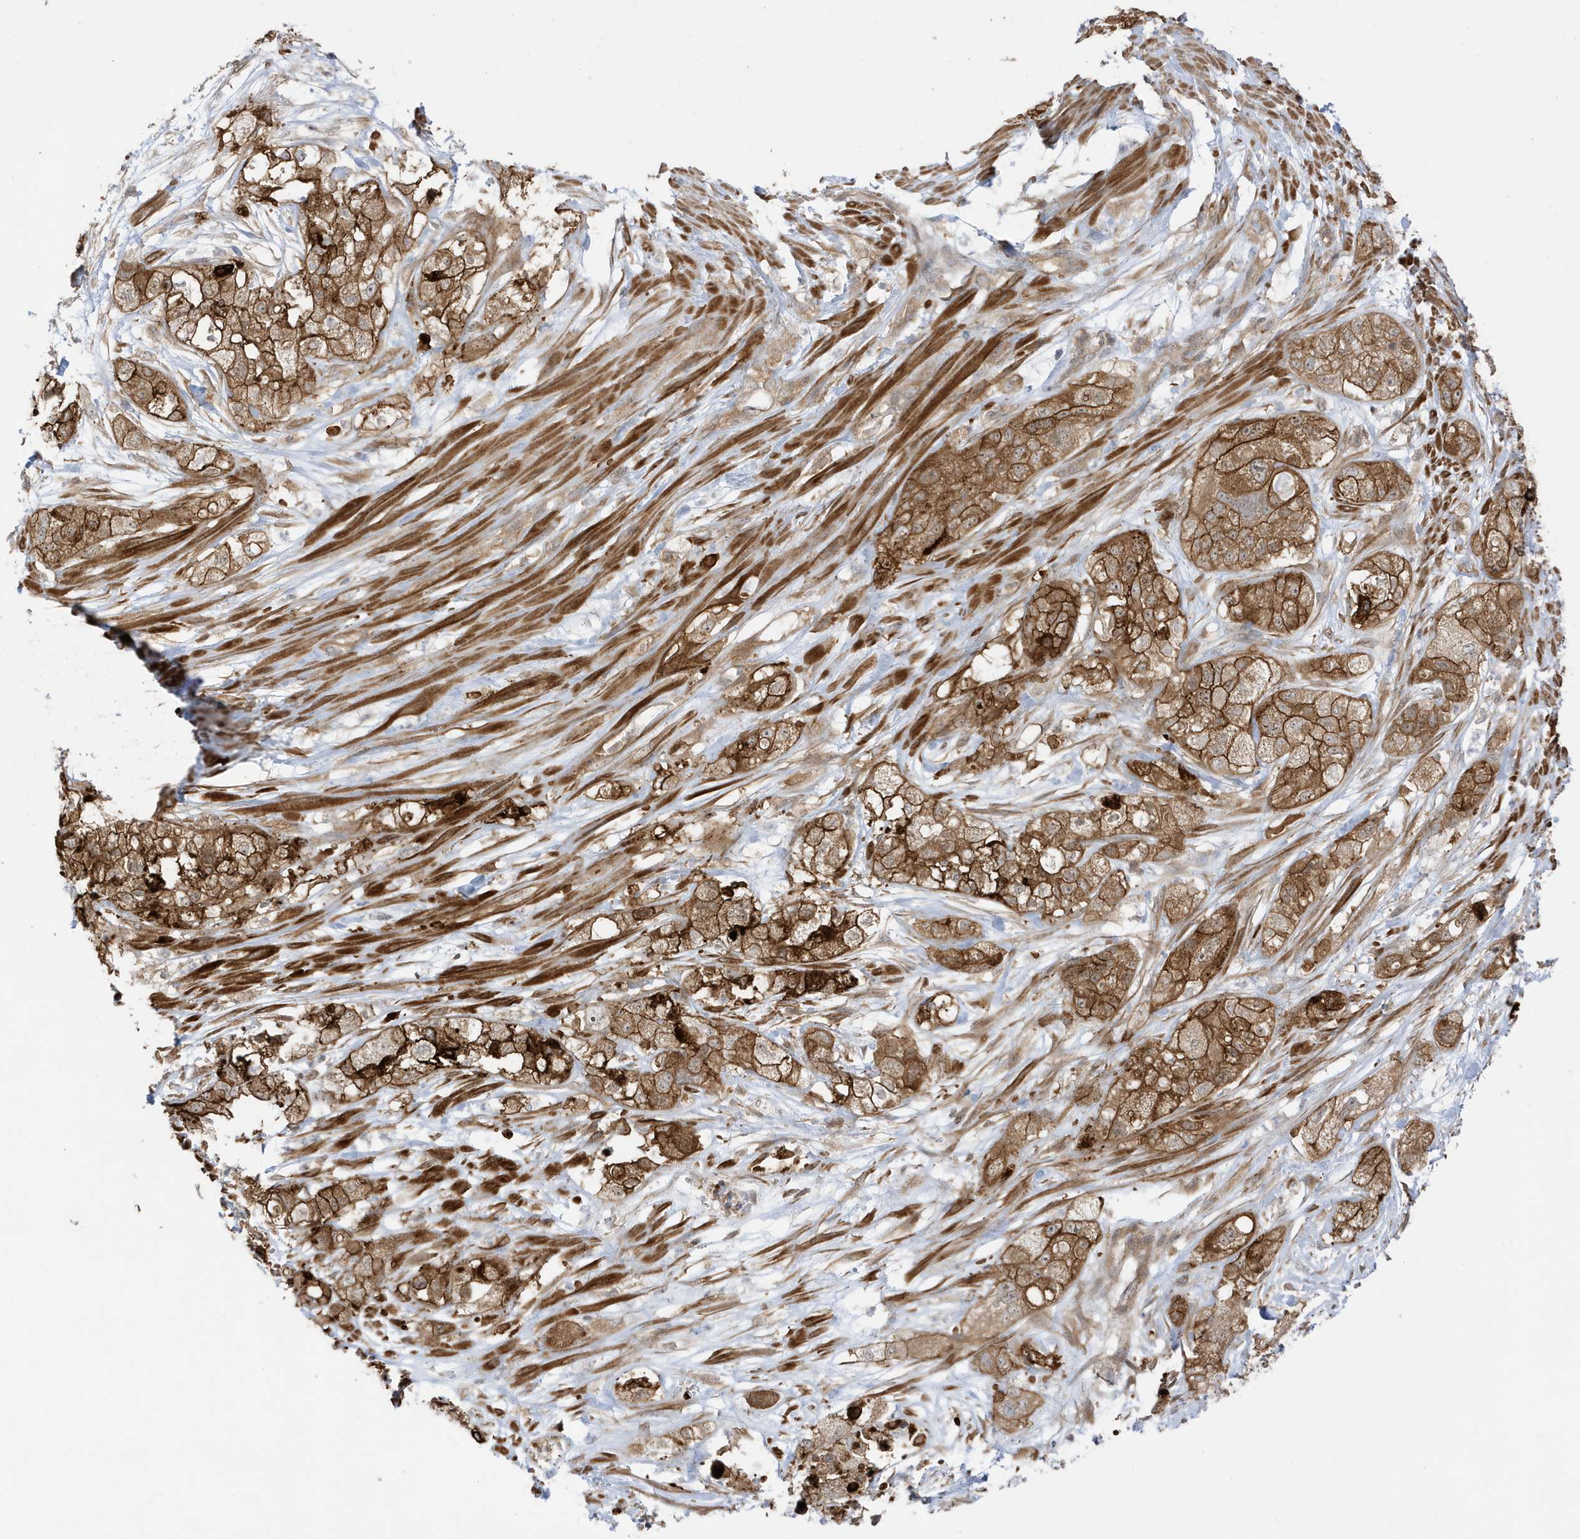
{"staining": {"intensity": "moderate", "quantity": ">75%", "location": "cytoplasmic/membranous"}, "tissue": "pancreatic cancer", "cell_type": "Tumor cells", "image_type": "cancer", "snomed": [{"axis": "morphology", "description": "Adenocarcinoma, NOS"}, {"axis": "topography", "description": "Pancreas"}], "caption": "Immunohistochemical staining of human pancreatic adenocarcinoma exhibits medium levels of moderate cytoplasmic/membranous protein positivity in approximately >75% of tumor cells. Using DAB (3,3'-diaminobenzidine) (brown) and hematoxylin (blue) stains, captured at high magnification using brightfield microscopy.", "gene": "CDC42EP3", "patient": {"sex": "female", "age": 78}}